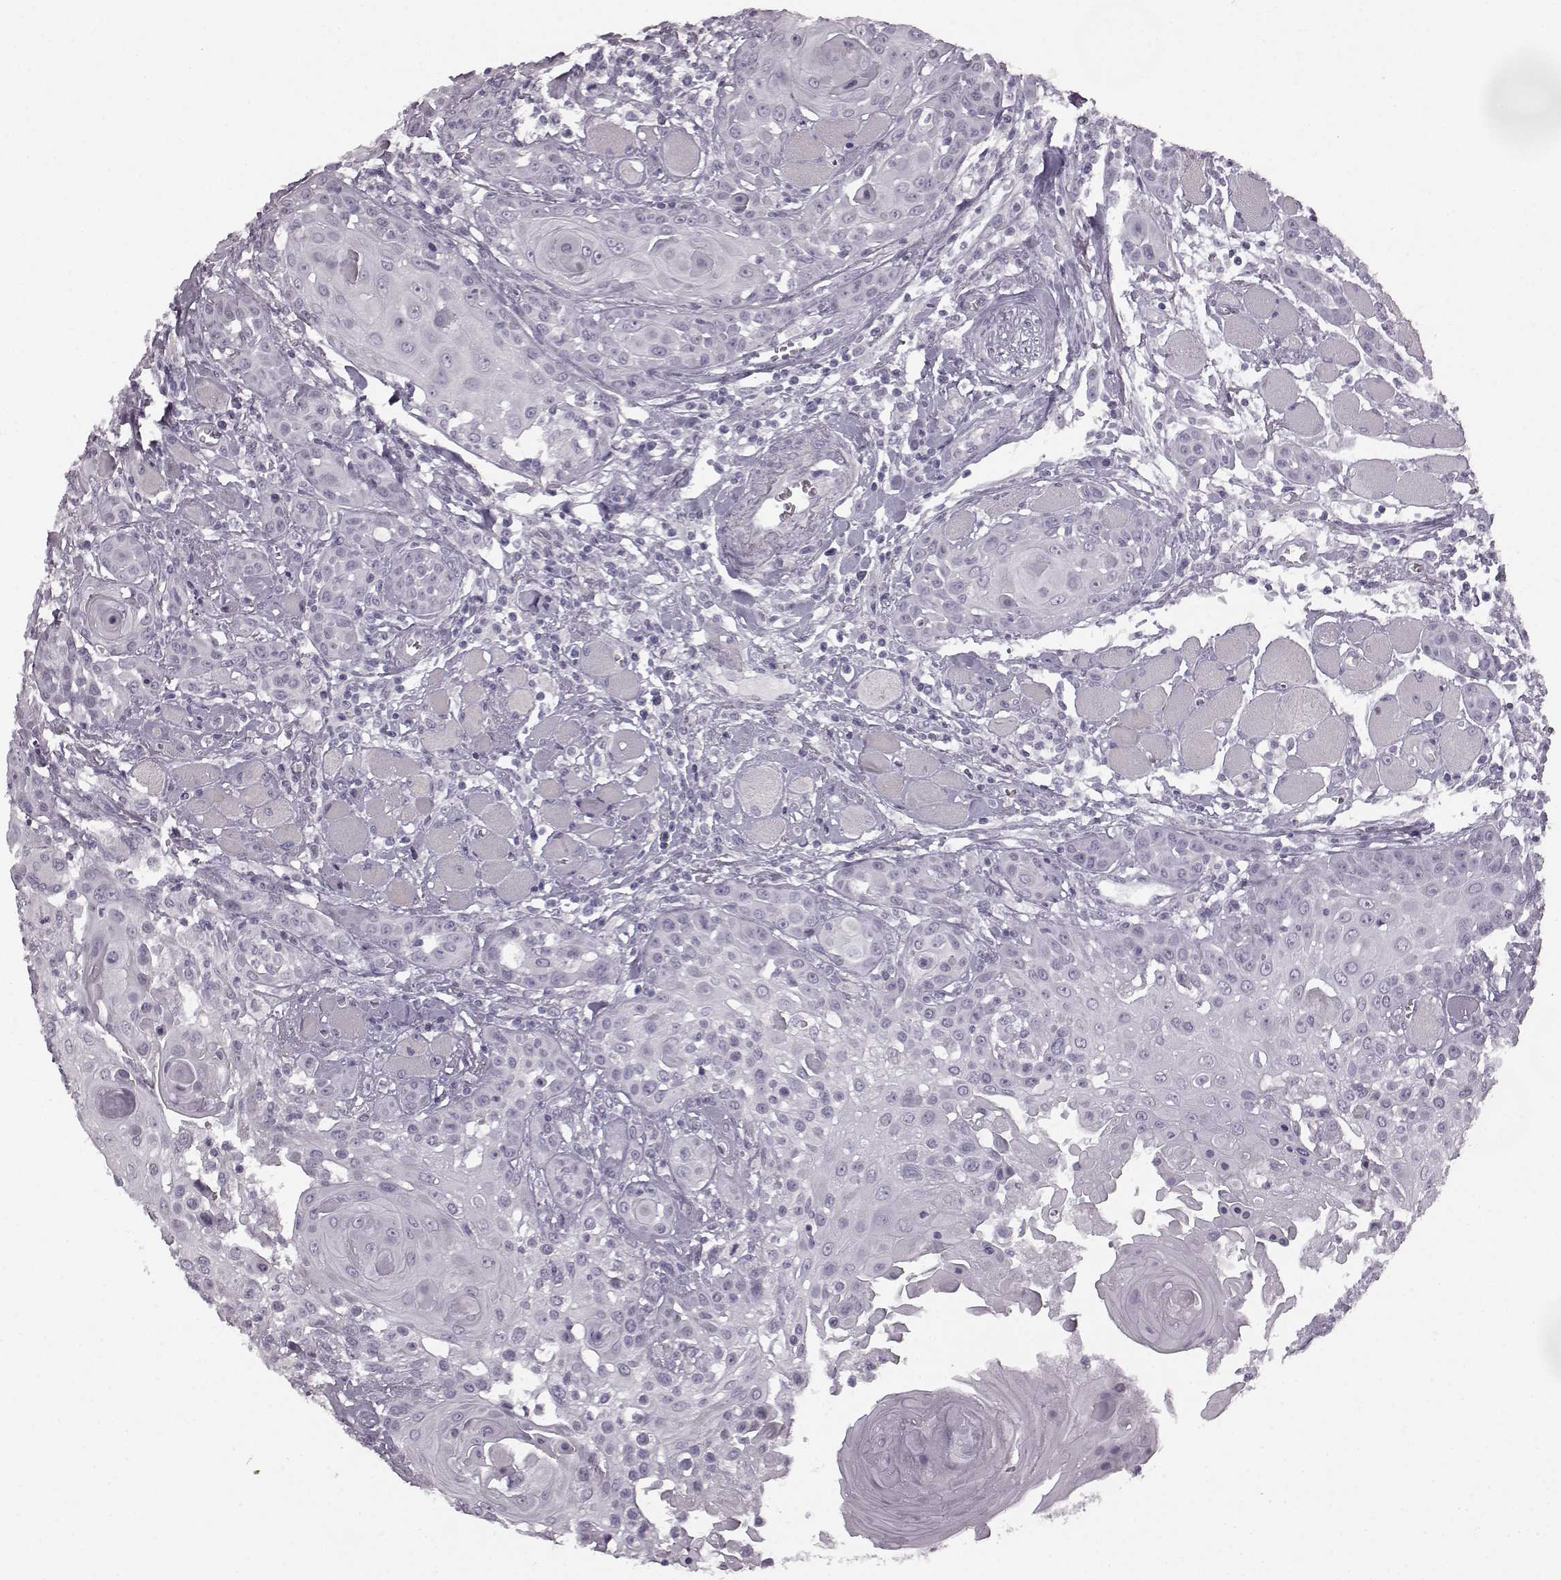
{"staining": {"intensity": "negative", "quantity": "none", "location": "none"}, "tissue": "head and neck cancer", "cell_type": "Tumor cells", "image_type": "cancer", "snomed": [{"axis": "morphology", "description": "Squamous cell carcinoma, NOS"}, {"axis": "topography", "description": "Head-Neck"}], "caption": "Immunohistochemistry photomicrograph of human head and neck cancer (squamous cell carcinoma) stained for a protein (brown), which reveals no staining in tumor cells. The staining is performed using DAB brown chromogen with nuclei counter-stained in using hematoxylin.", "gene": "SEMG2", "patient": {"sex": "female", "age": 80}}